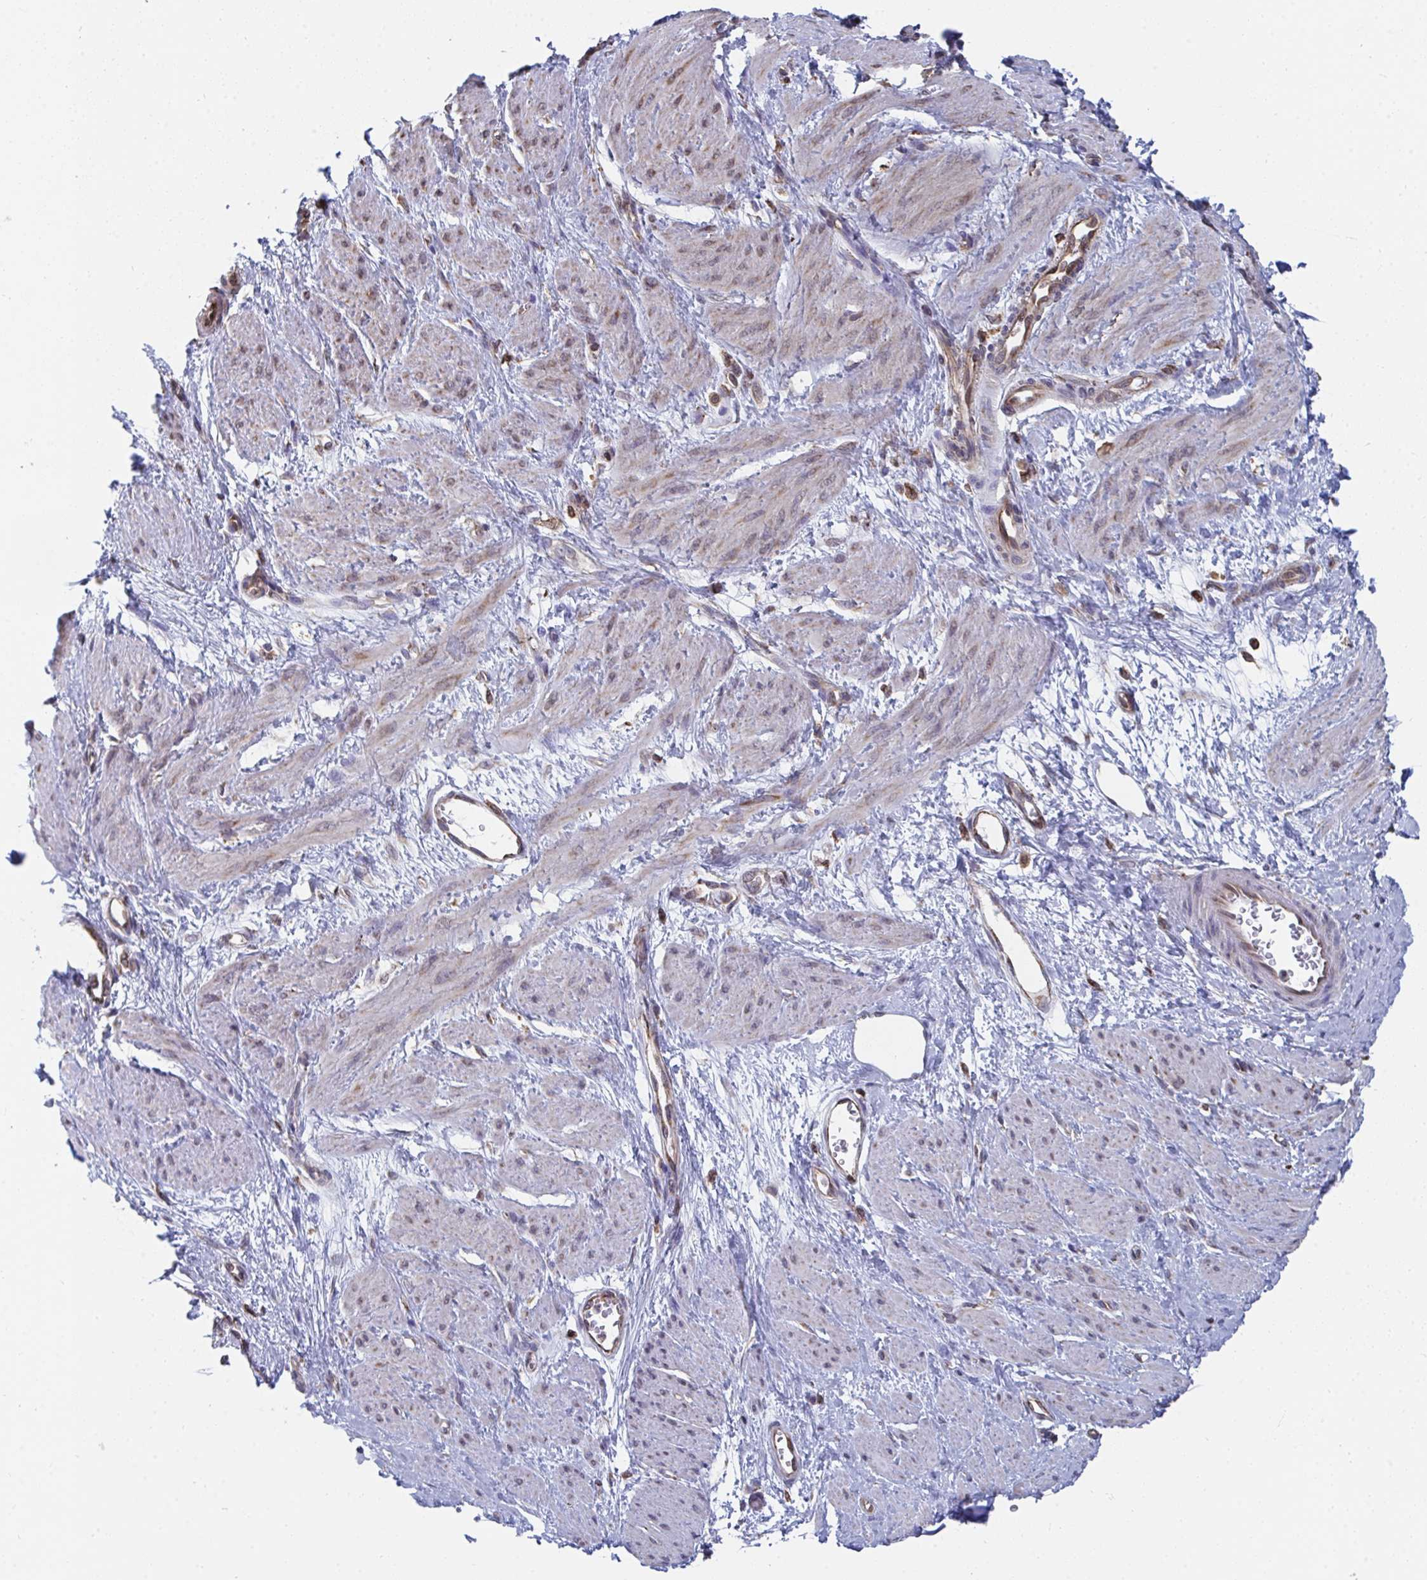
{"staining": {"intensity": "weak", "quantity": "25%-75%", "location": "cytoplasmic/membranous"}, "tissue": "smooth muscle", "cell_type": "Smooth muscle cells", "image_type": "normal", "snomed": [{"axis": "morphology", "description": "Normal tissue, NOS"}, {"axis": "topography", "description": "Smooth muscle"}, {"axis": "topography", "description": "Uterus"}], "caption": "Smooth muscle cells demonstrate low levels of weak cytoplasmic/membranous positivity in about 25%-75% of cells in benign smooth muscle.", "gene": "ELAVL1", "patient": {"sex": "female", "age": 39}}